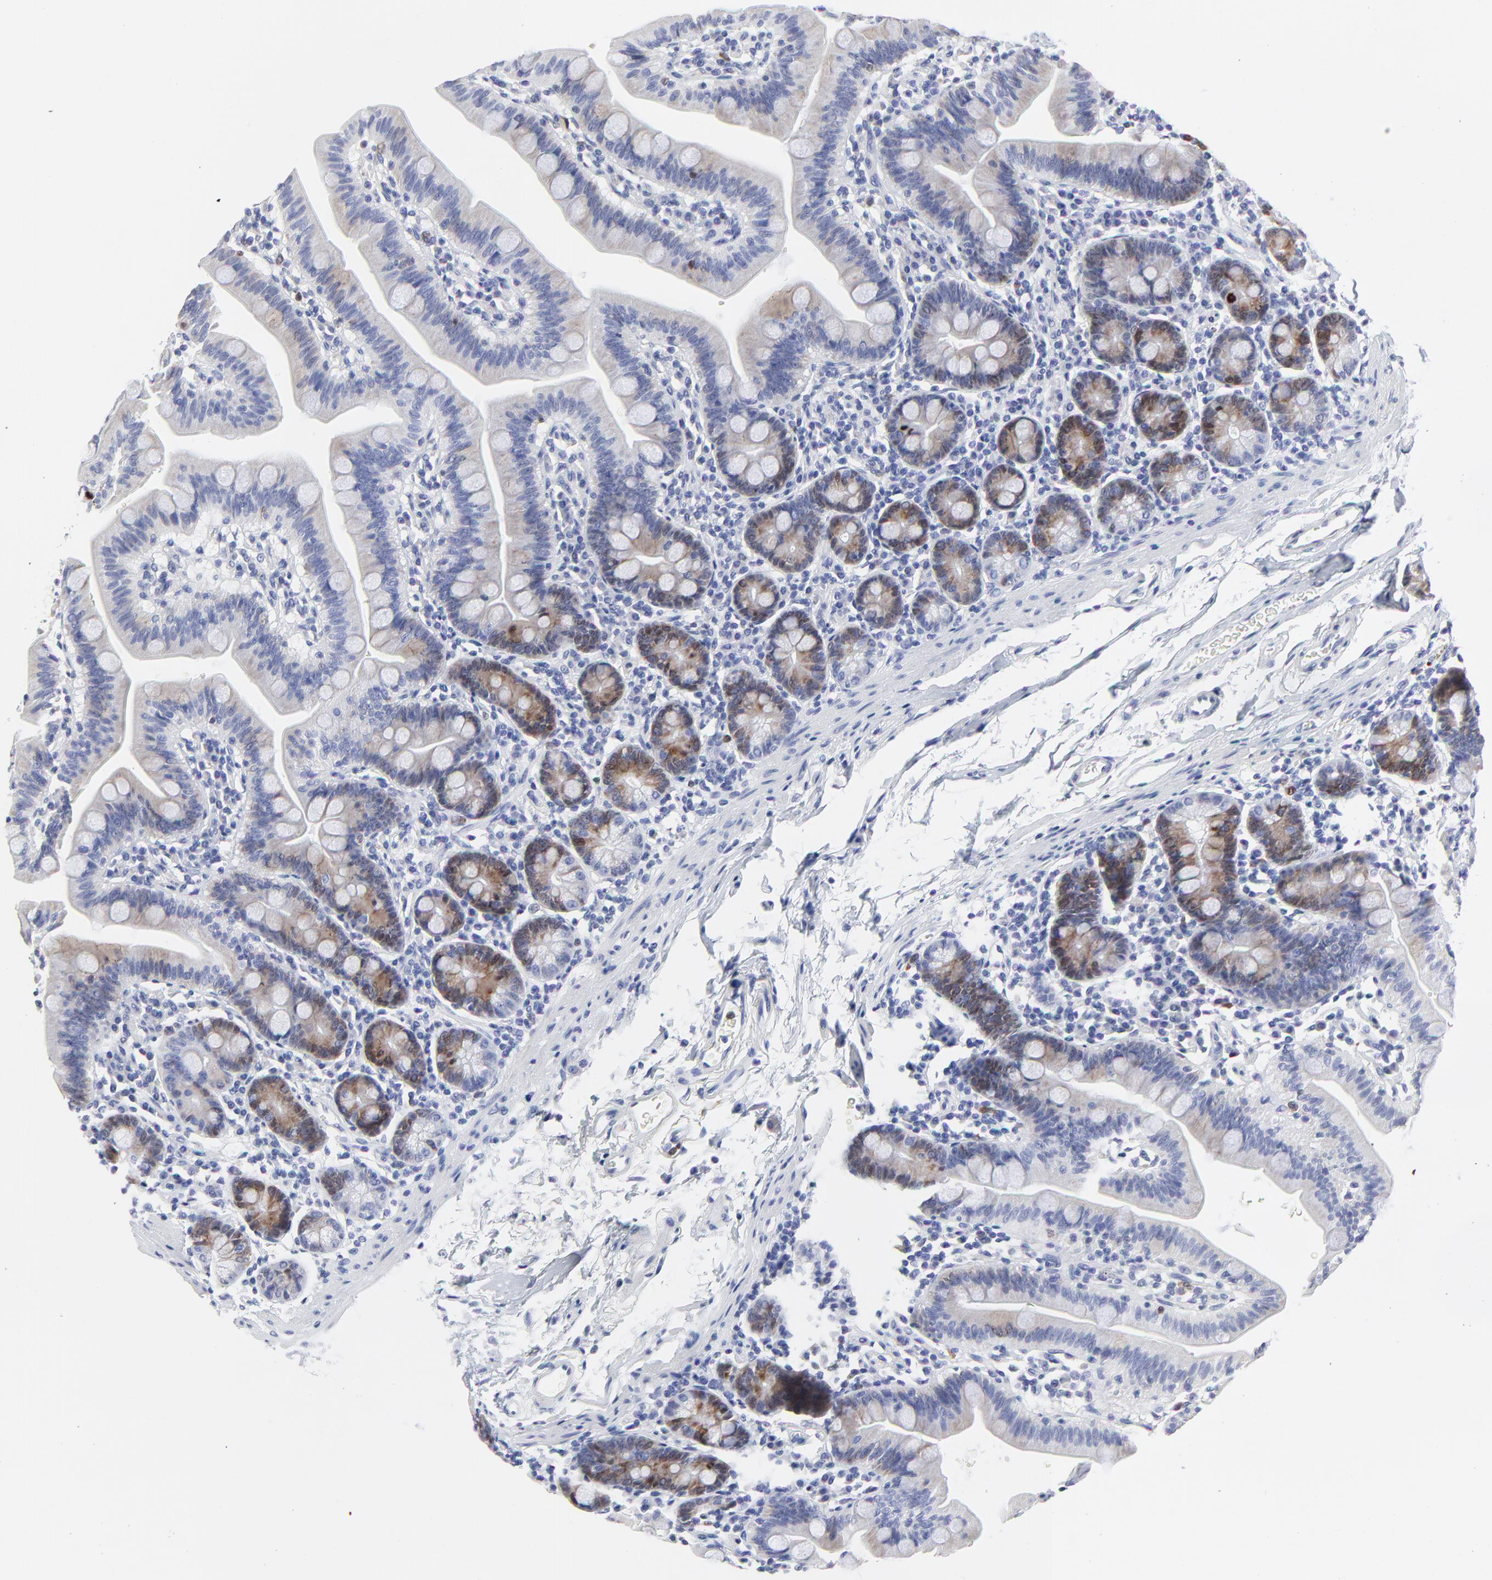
{"staining": {"intensity": "moderate", "quantity": "<25%", "location": "nuclear"}, "tissue": "small intestine", "cell_type": "Glandular cells", "image_type": "normal", "snomed": [{"axis": "morphology", "description": "Normal tissue, NOS"}, {"axis": "topography", "description": "Small intestine"}], "caption": "Benign small intestine was stained to show a protein in brown. There is low levels of moderate nuclear expression in approximately <25% of glandular cells. The protein of interest is shown in brown color, while the nuclei are stained blue.", "gene": "NCAPH", "patient": {"sex": "male", "age": 79}}